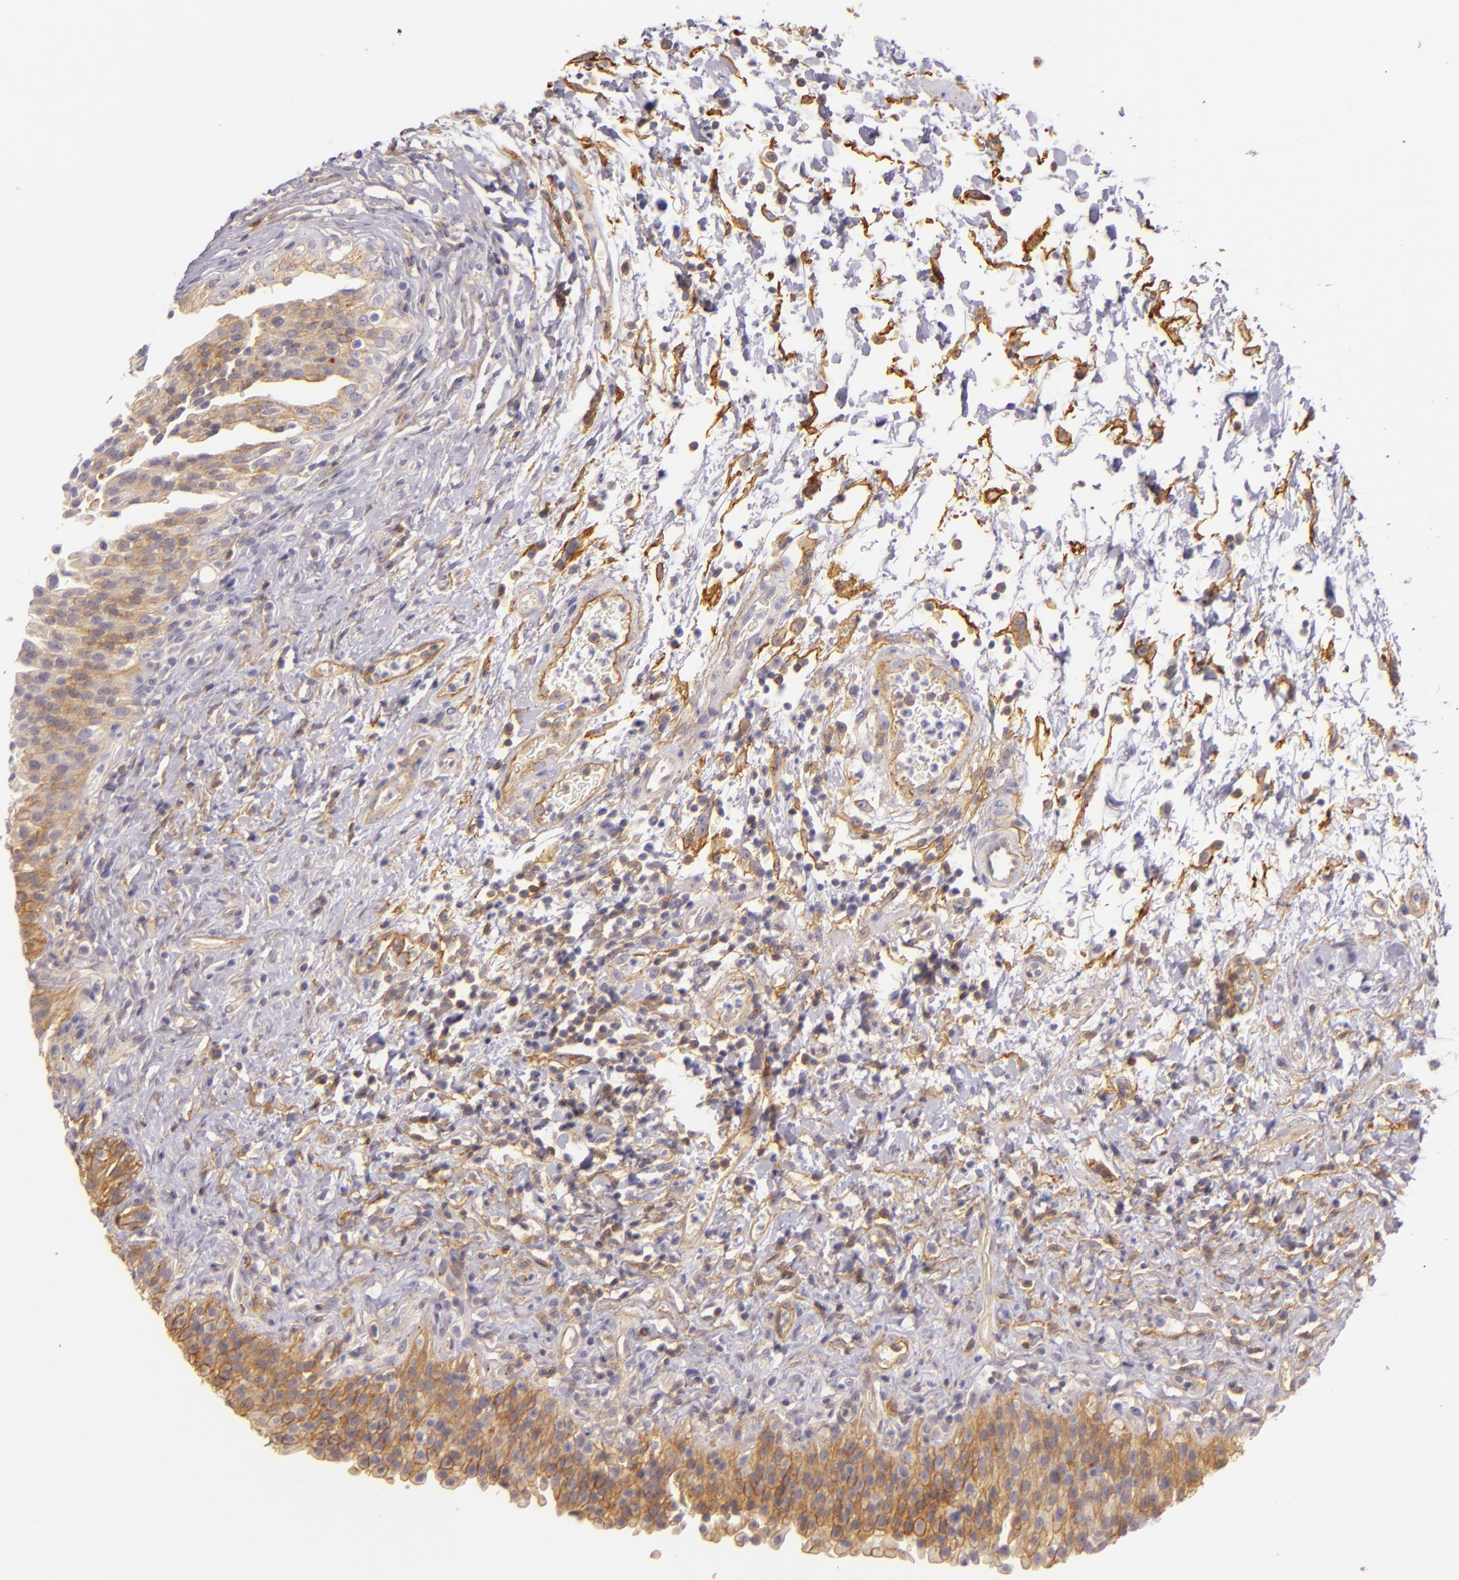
{"staining": {"intensity": "moderate", "quantity": ">75%", "location": "cytoplasmic/membranous"}, "tissue": "urinary bladder", "cell_type": "Urothelial cells", "image_type": "normal", "snomed": [{"axis": "morphology", "description": "Normal tissue, NOS"}, {"axis": "topography", "description": "Urinary bladder"}], "caption": "Urinary bladder stained with immunohistochemistry (IHC) reveals moderate cytoplasmic/membranous expression in about >75% of urothelial cells.", "gene": "CTSF", "patient": {"sex": "male", "age": 51}}